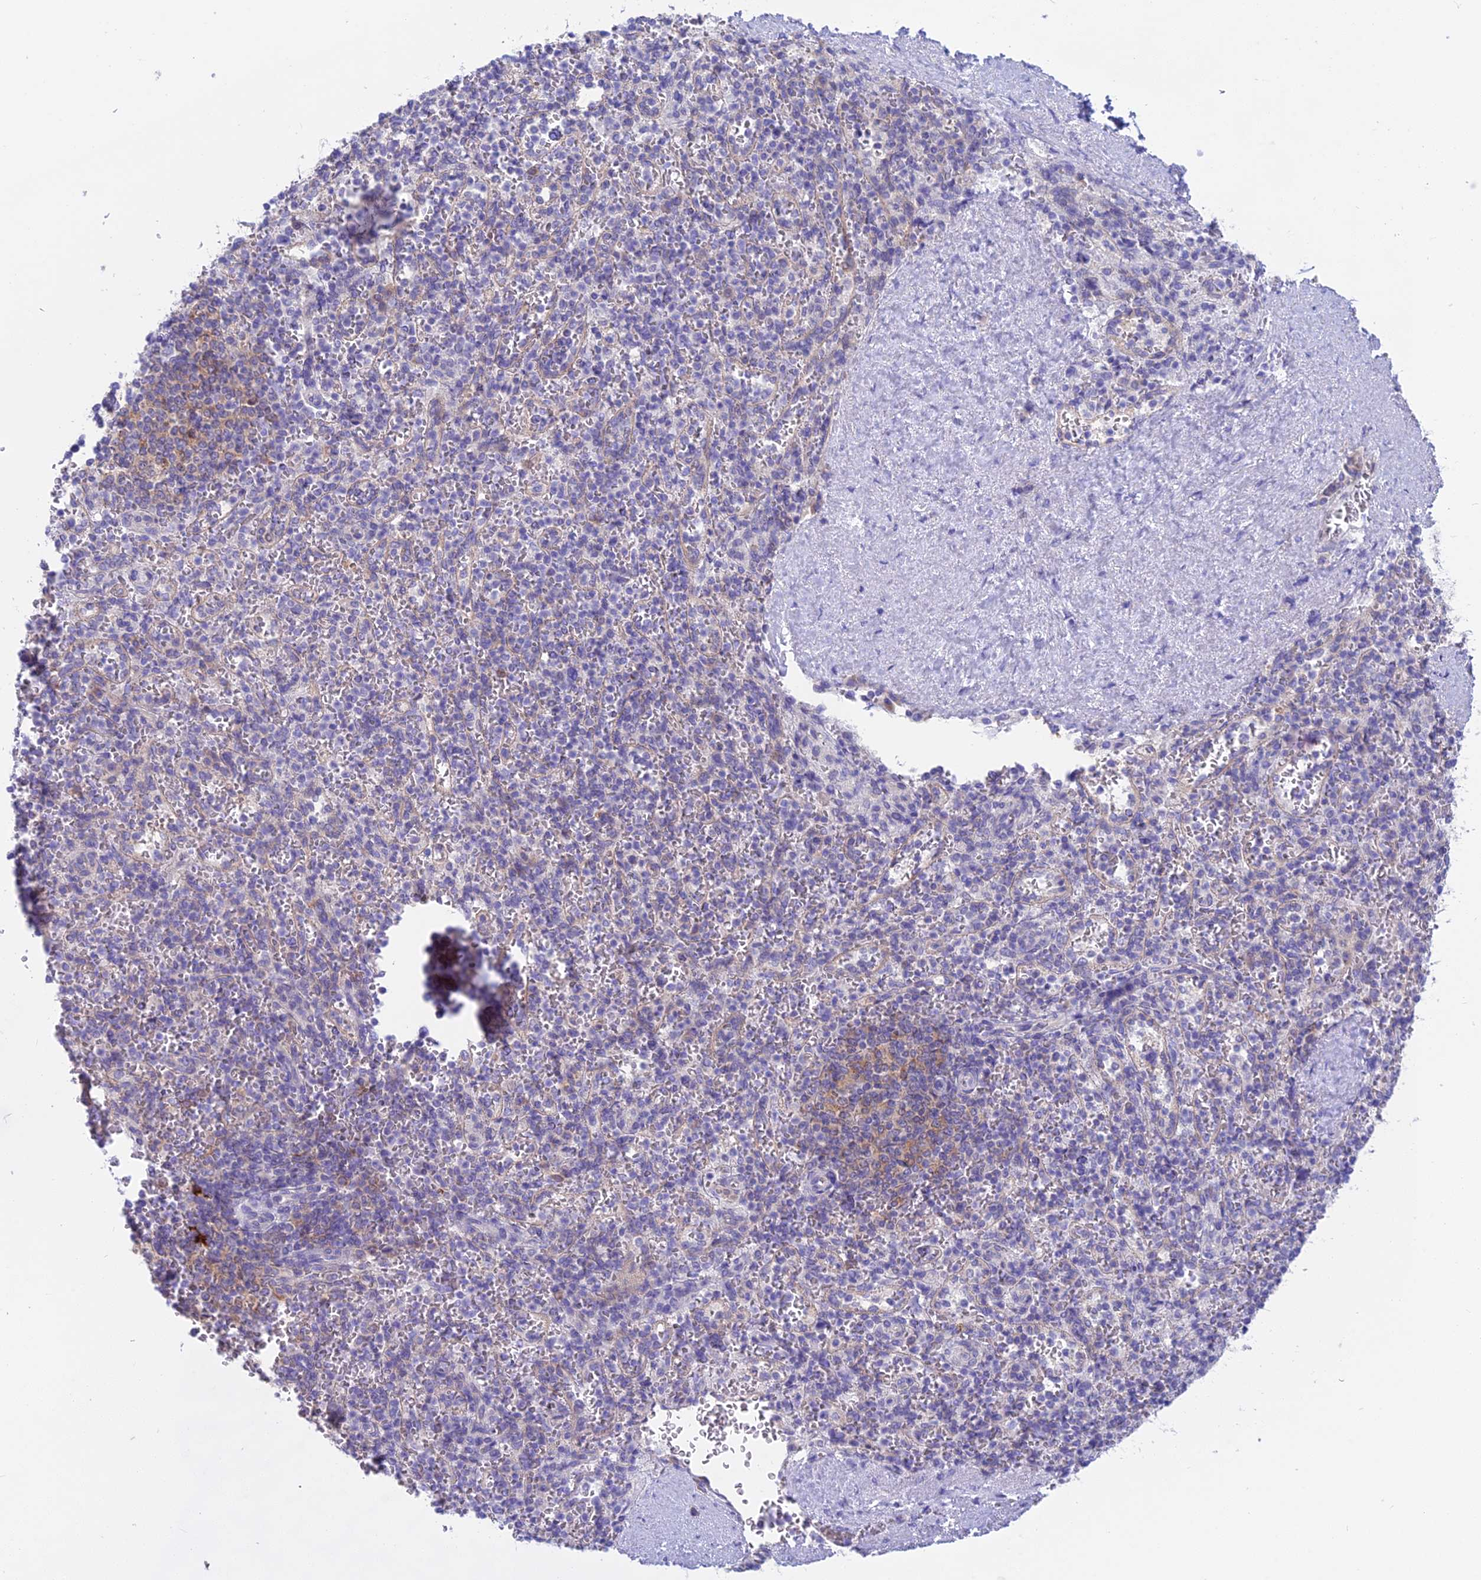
{"staining": {"intensity": "negative", "quantity": "none", "location": "none"}, "tissue": "spleen", "cell_type": "Cells in red pulp", "image_type": "normal", "snomed": [{"axis": "morphology", "description": "Normal tissue, NOS"}, {"axis": "topography", "description": "Spleen"}], "caption": "A micrograph of human spleen is negative for staining in cells in red pulp. (Stains: DAB IHC with hematoxylin counter stain, Microscopy: brightfield microscopy at high magnification).", "gene": "LZTFL1", "patient": {"sex": "male", "age": 82}}